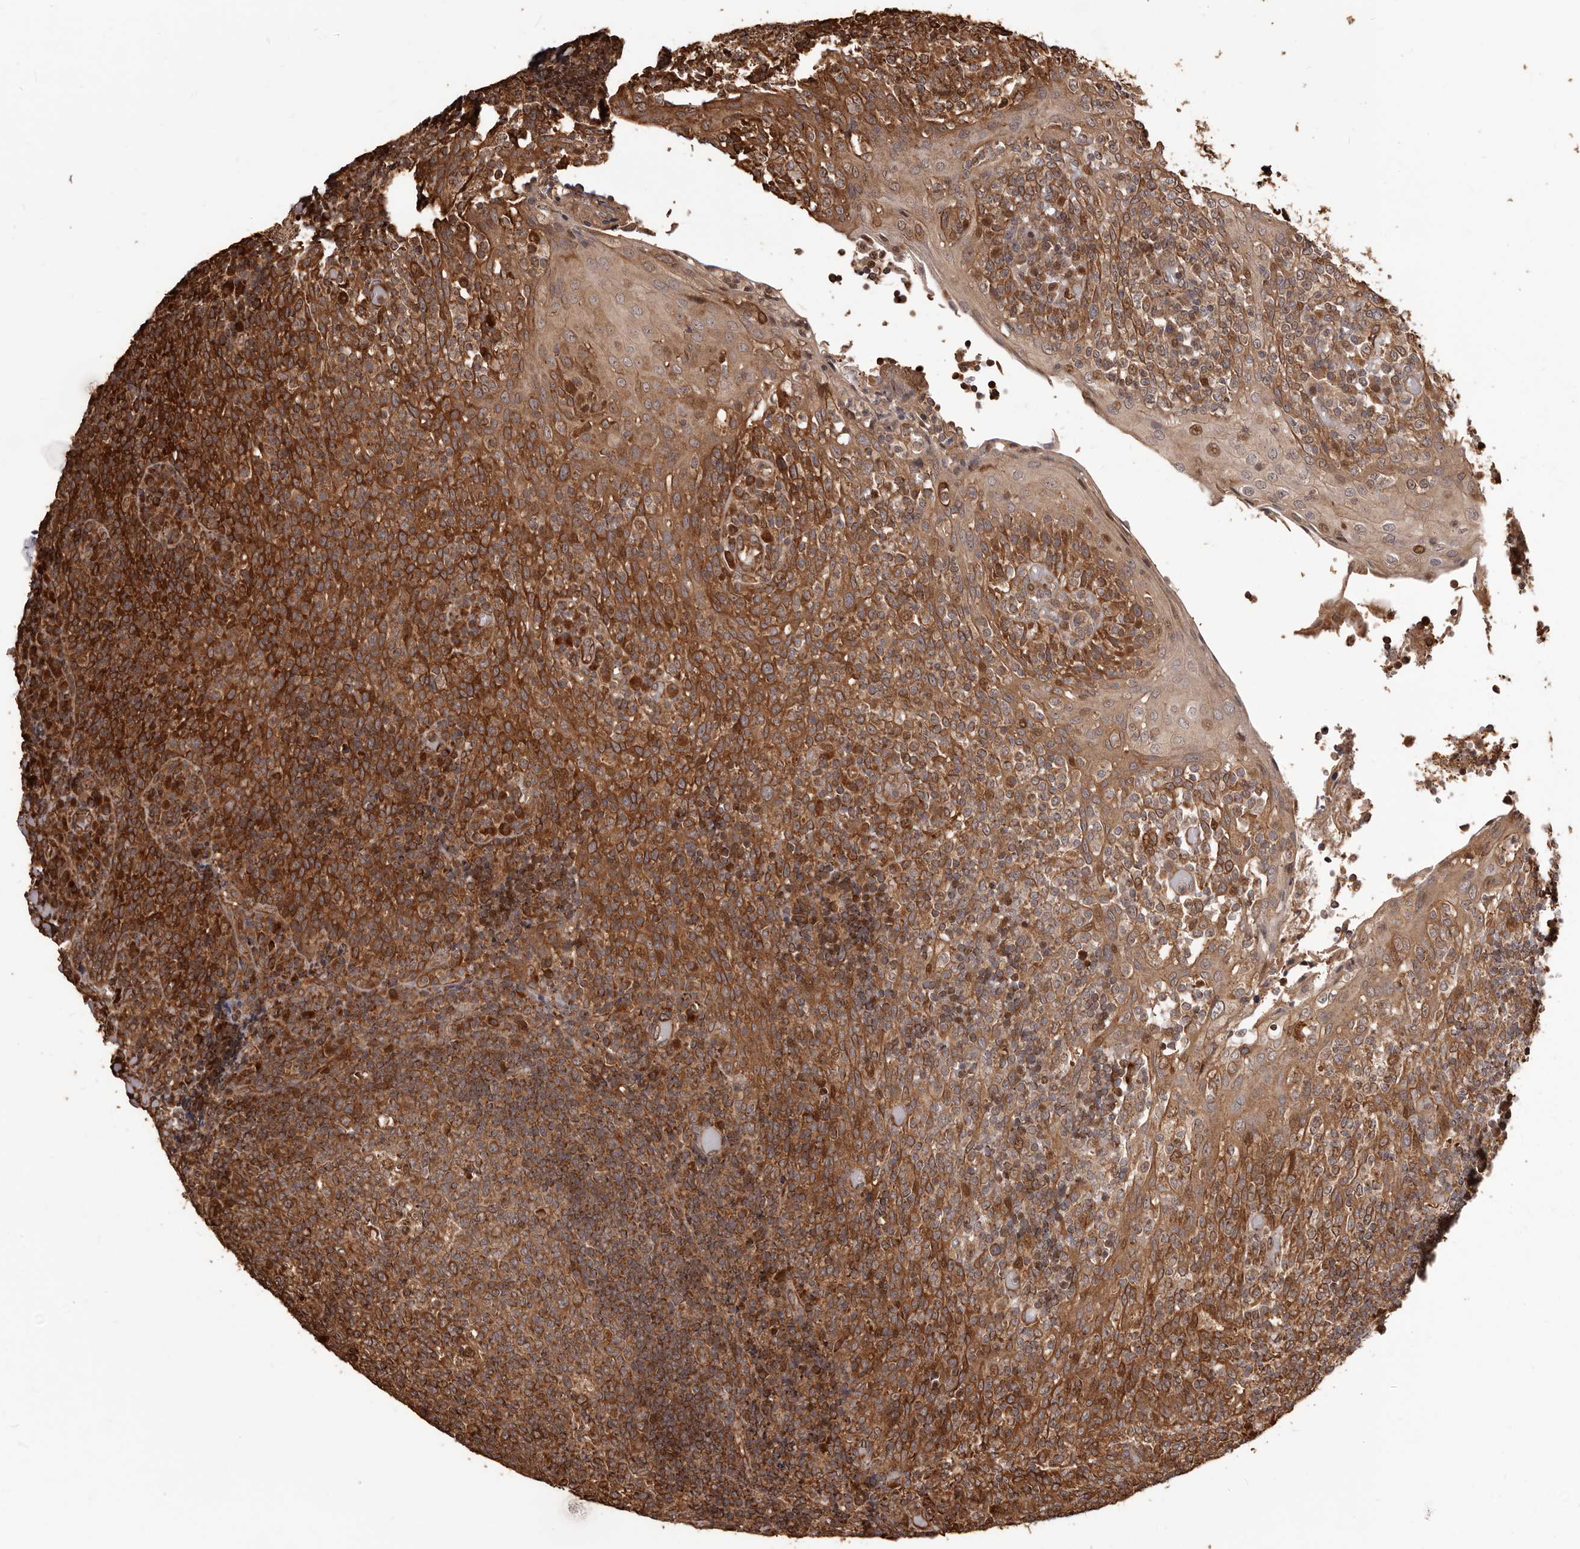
{"staining": {"intensity": "moderate", "quantity": ">75%", "location": "cytoplasmic/membranous"}, "tissue": "tonsil", "cell_type": "Germinal center cells", "image_type": "normal", "snomed": [{"axis": "morphology", "description": "Normal tissue, NOS"}, {"axis": "topography", "description": "Tonsil"}], "caption": "A brown stain labels moderate cytoplasmic/membranous expression of a protein in germinal center cells of benign tonsil. (Stains: DAB in brown, nuclei in blue, Microscopy: brightfield microscopy at high magnification).", "gene": "MTO1", "patient": {"sex": "female", "age": 19}}